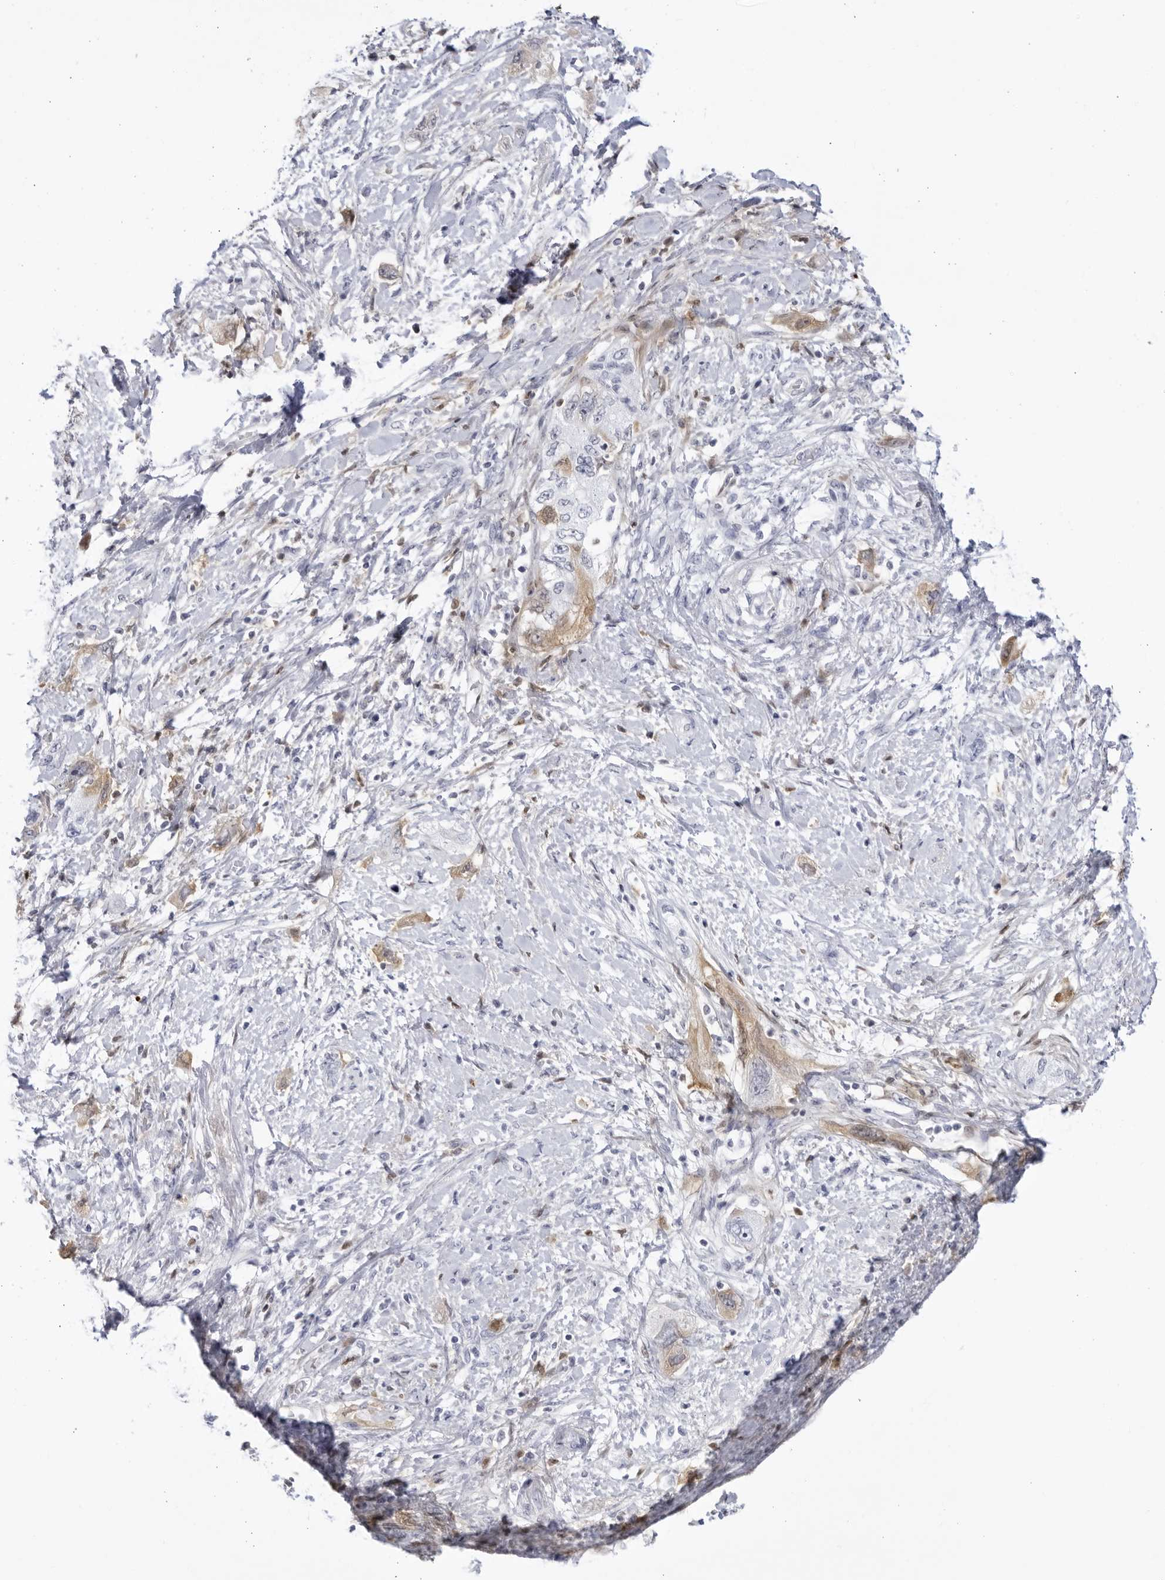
{"staining": {"intensity": "moderate", "quantity": "<25%", "location": "cytoplasmic/membranous"}, "tissue": "pancreatic cancer", "cell_type": "Tumor cells", "image_type": "cancer", "snomed": [{"axis": "morphology", "description": "Adenocarcinoma, NOS"}, {"axis": "topography", "description": "Pancreas"}], "caption": "Immunohistochemical staining of pancreatic cancer (adenocarcinoma) shows low levels of moderate cytoplasmic/membranous protein staining in about <25% of tumor cells.", "gene": "CNBD1", "patient": {"sex": "female", "age": 73}}